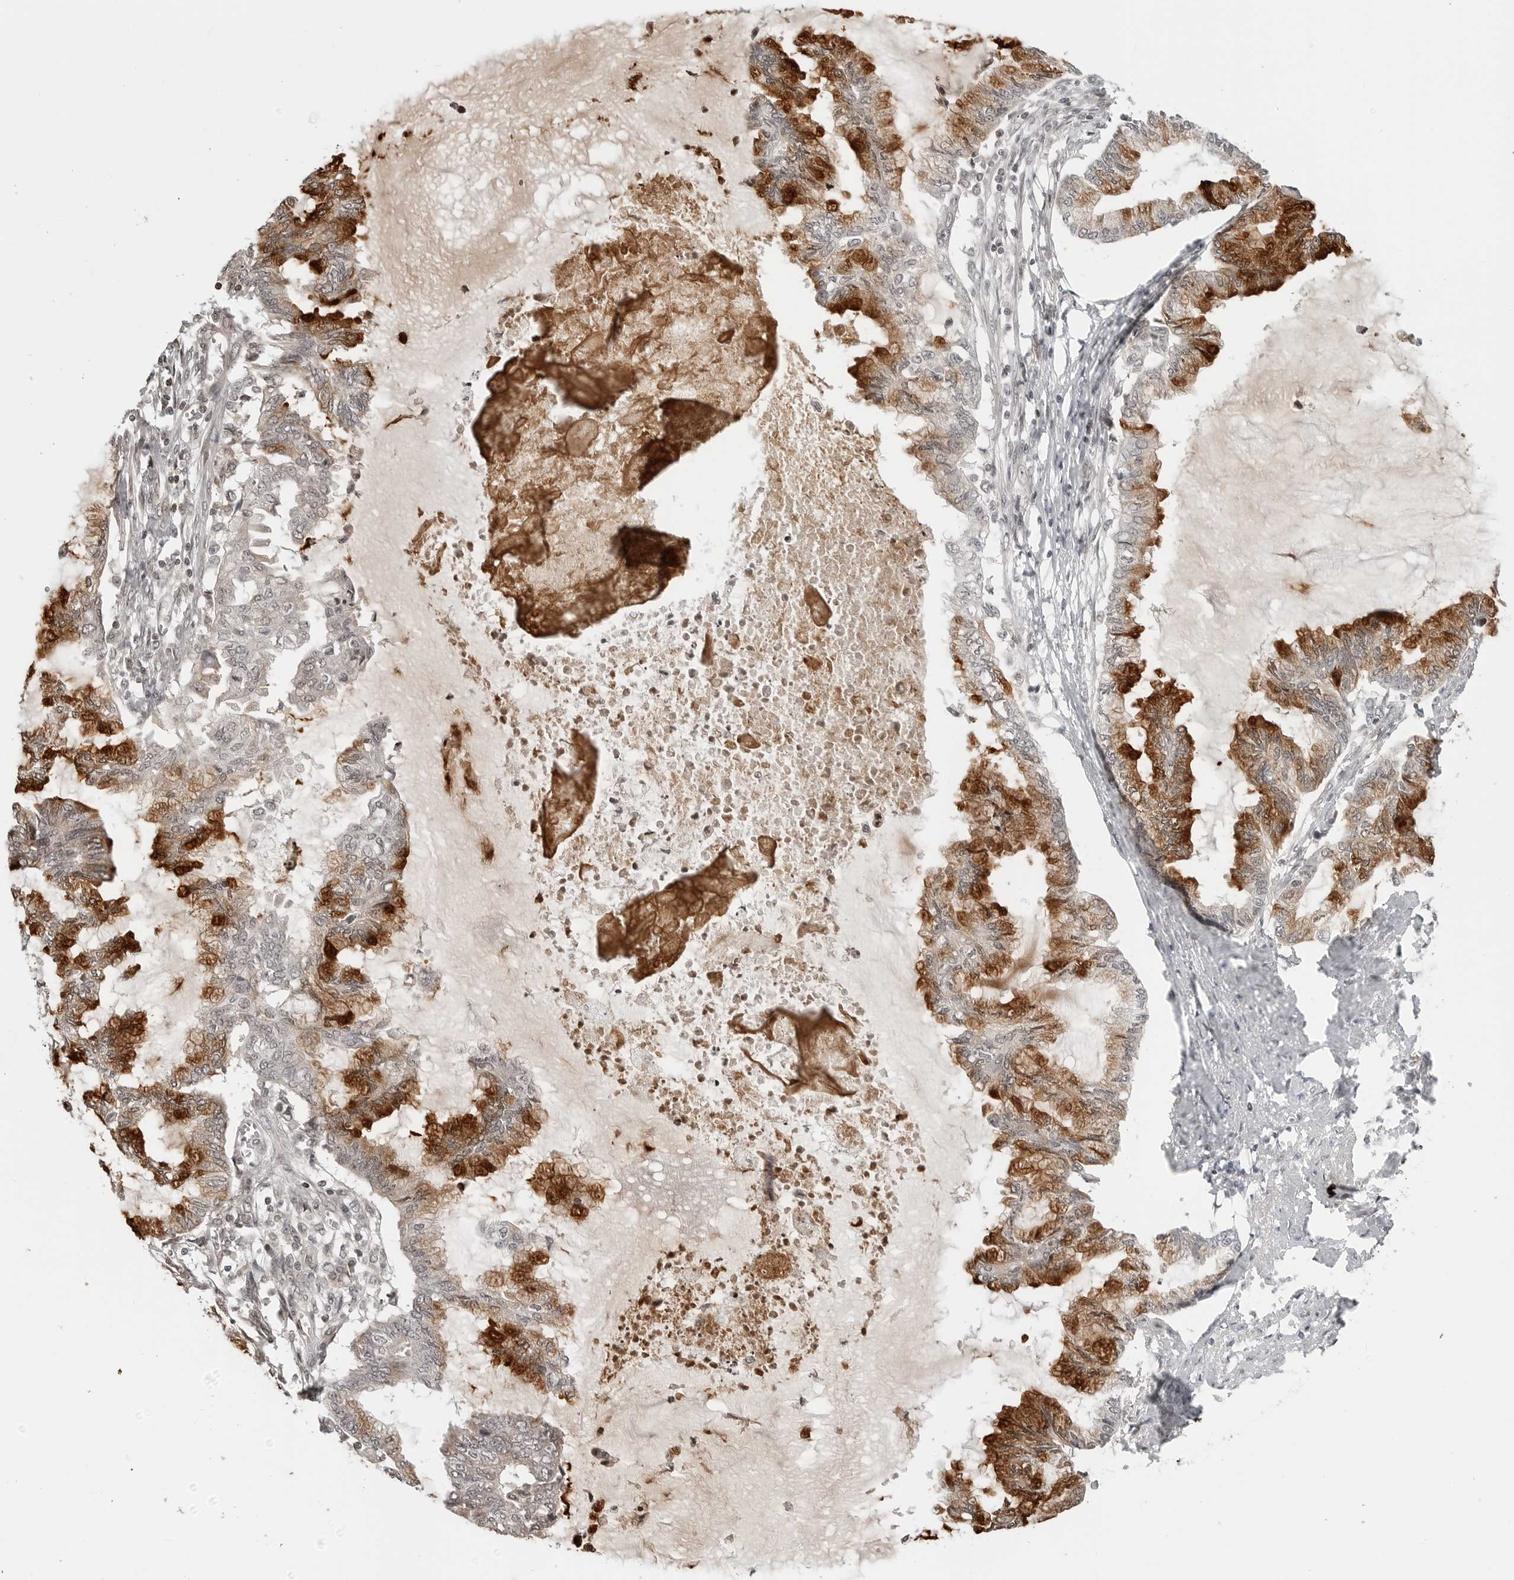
{"staining": {"intensity": "strong", "quantity": ">75%", "location": "cytoplasmic/membranous"}, "tissue": "endometrial cancer", "cell_type": "Tumor cells", "image_type": "cancer", "snomed": [{"axis": "morphology", "description": "Adenocarcinoma, NOS"}, {"axis": "topography", "description": "Endometrium"}], "caption": "Immunohistochemical staining of endometrial cancer (adenocarcinoma) displays strong cytoplasmic/membranous protein staining in approximately >75% of tumor cells.", "gene": "C8orf33", "patient": {"sex": "female", "age": 86}}